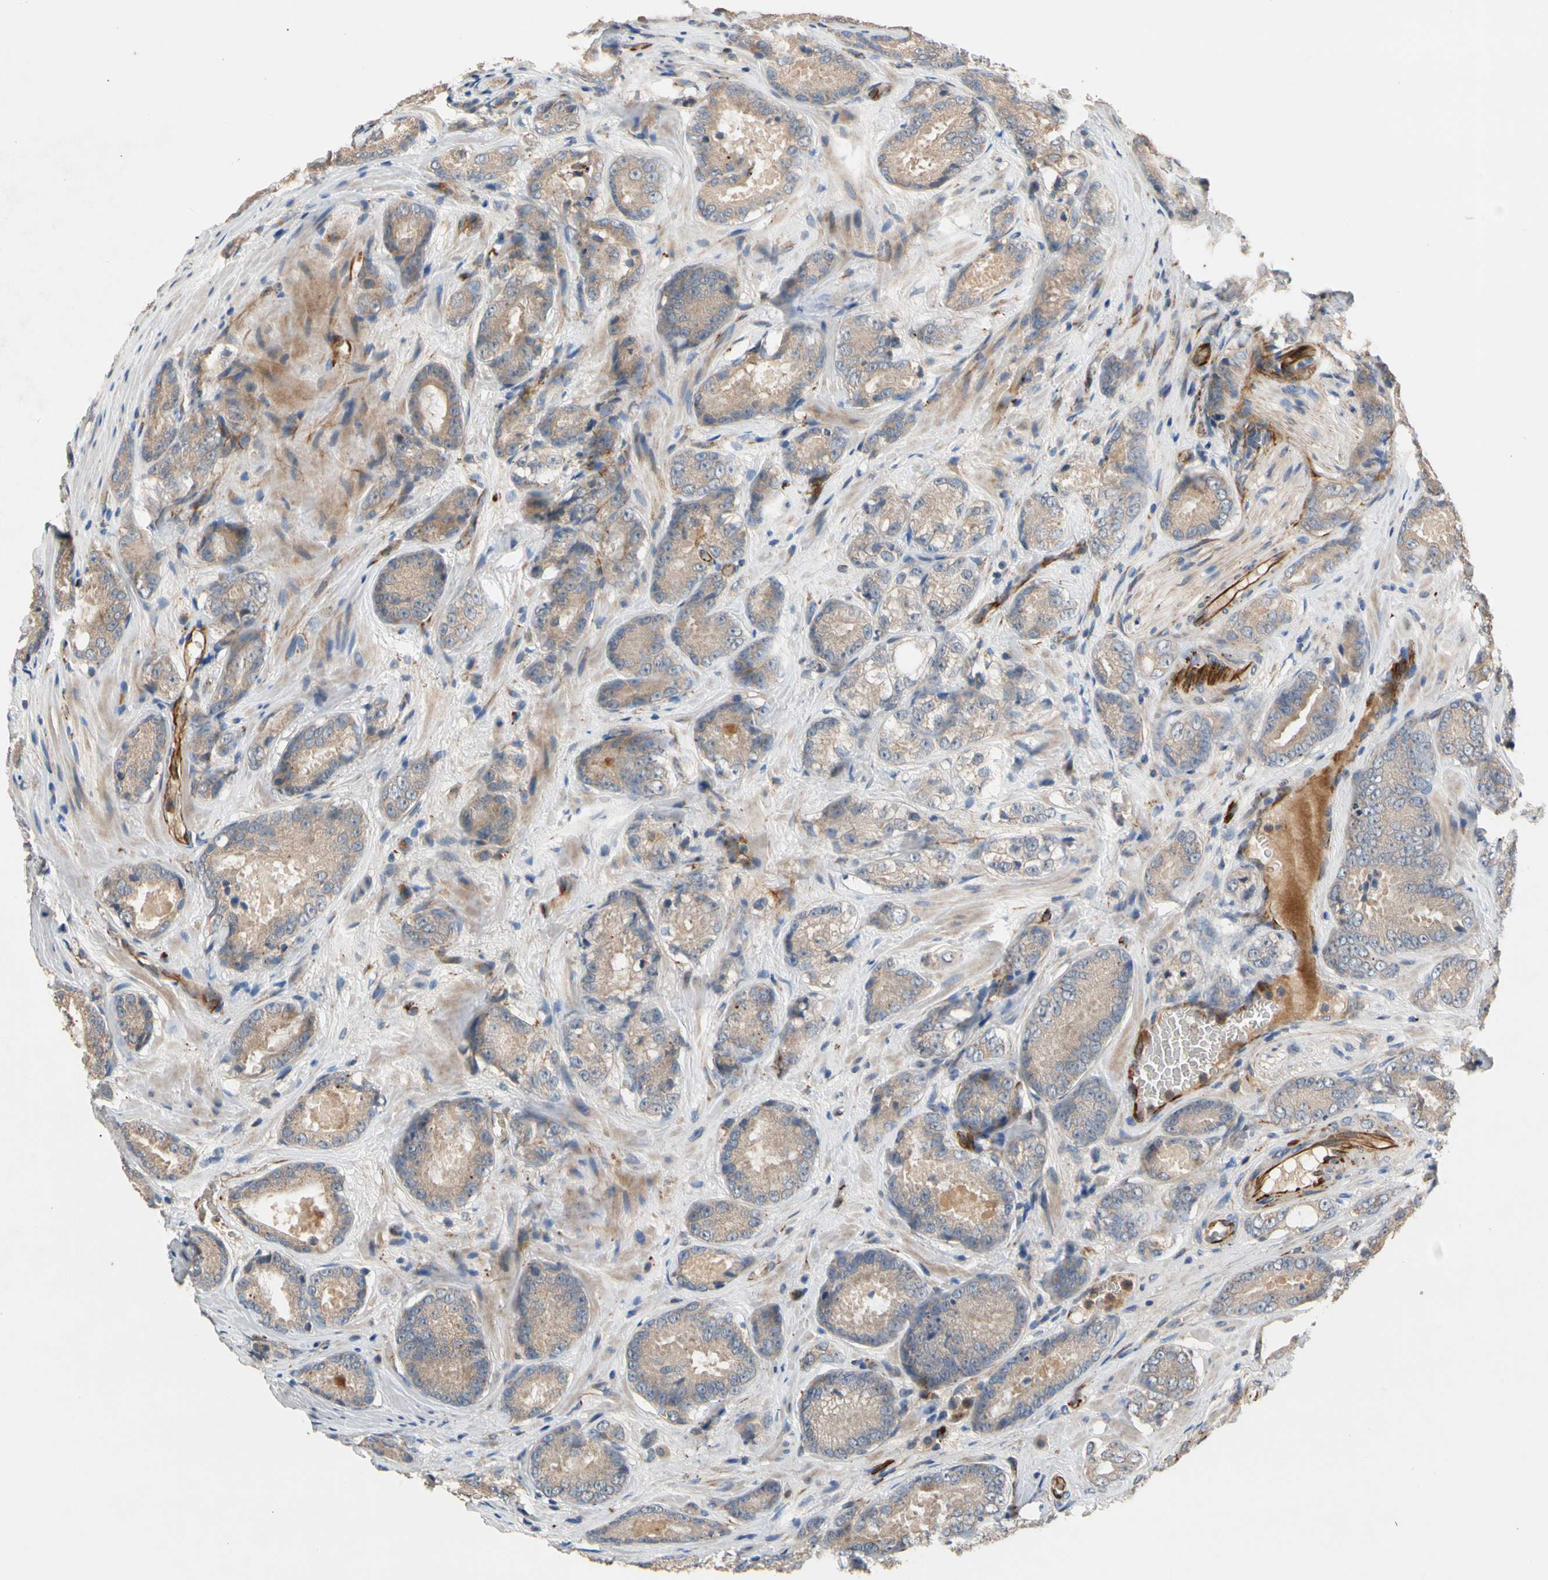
{"staining": {"intensity": "weak", "quantity": ">75%", "location": "cytoplasmic/membranous"}, "tissue": "prostate cancer", "cell_type": "Tumor cells", "image_type": "cancer", "snomed": [{"axis": "morphology", "description": "Adenocarcinoma, High grade"}, {"axis": "topography", "description": "Prostate"}], "caption": "Immunohistochemical staining of high-grade adenocarcinoma (prostate) shows low levels of weak cytoplasmic/membranous expression in about >75% of tumor cells.", "gene": "FGD6", "patient": {"sex": "male", "age": 64}}